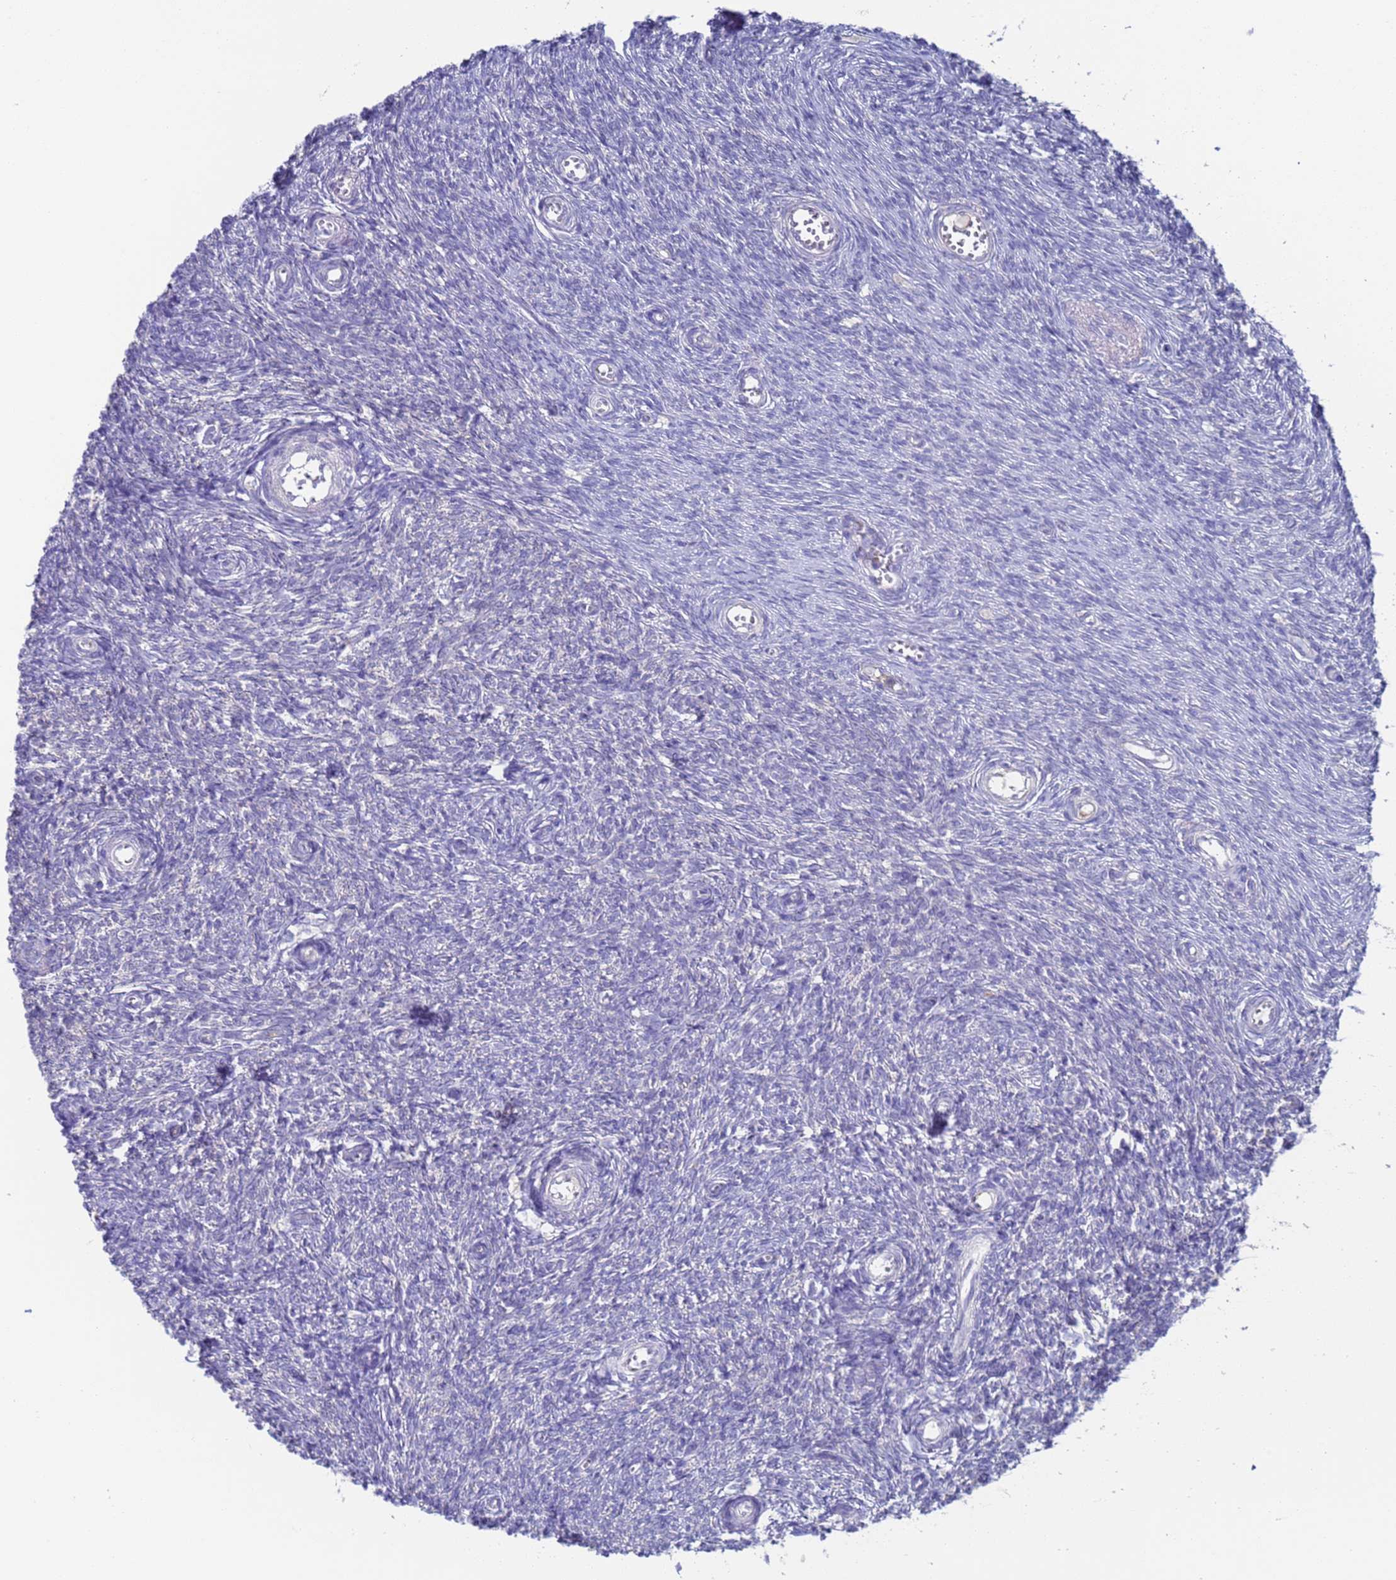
{"staining": {"intensity": "negative", "quantity": "none", "location": "none"}, "tissue": "ovary", "cell_type": "Ovarian stroma cells", "image_type": "normal", "snomed": [{"axis": "morphology", "description": "Normal tissue, NOS"}, {"axis": "topography", "description": "Ovary"}], "caption": "High magnification brightfield microscopy of benign ovary stained with DAB (3,3'-diaminobenzidine) (brown) and counterstained with hematoxylin (blue): ovarian stroma cells show no significant staining. (DAB (3,3'-diaminobenzidine) IHC visualized using brightfield microscopy, high magnification).", "gene": "PET117", "patient": {"sex": "female", "age": 44}}